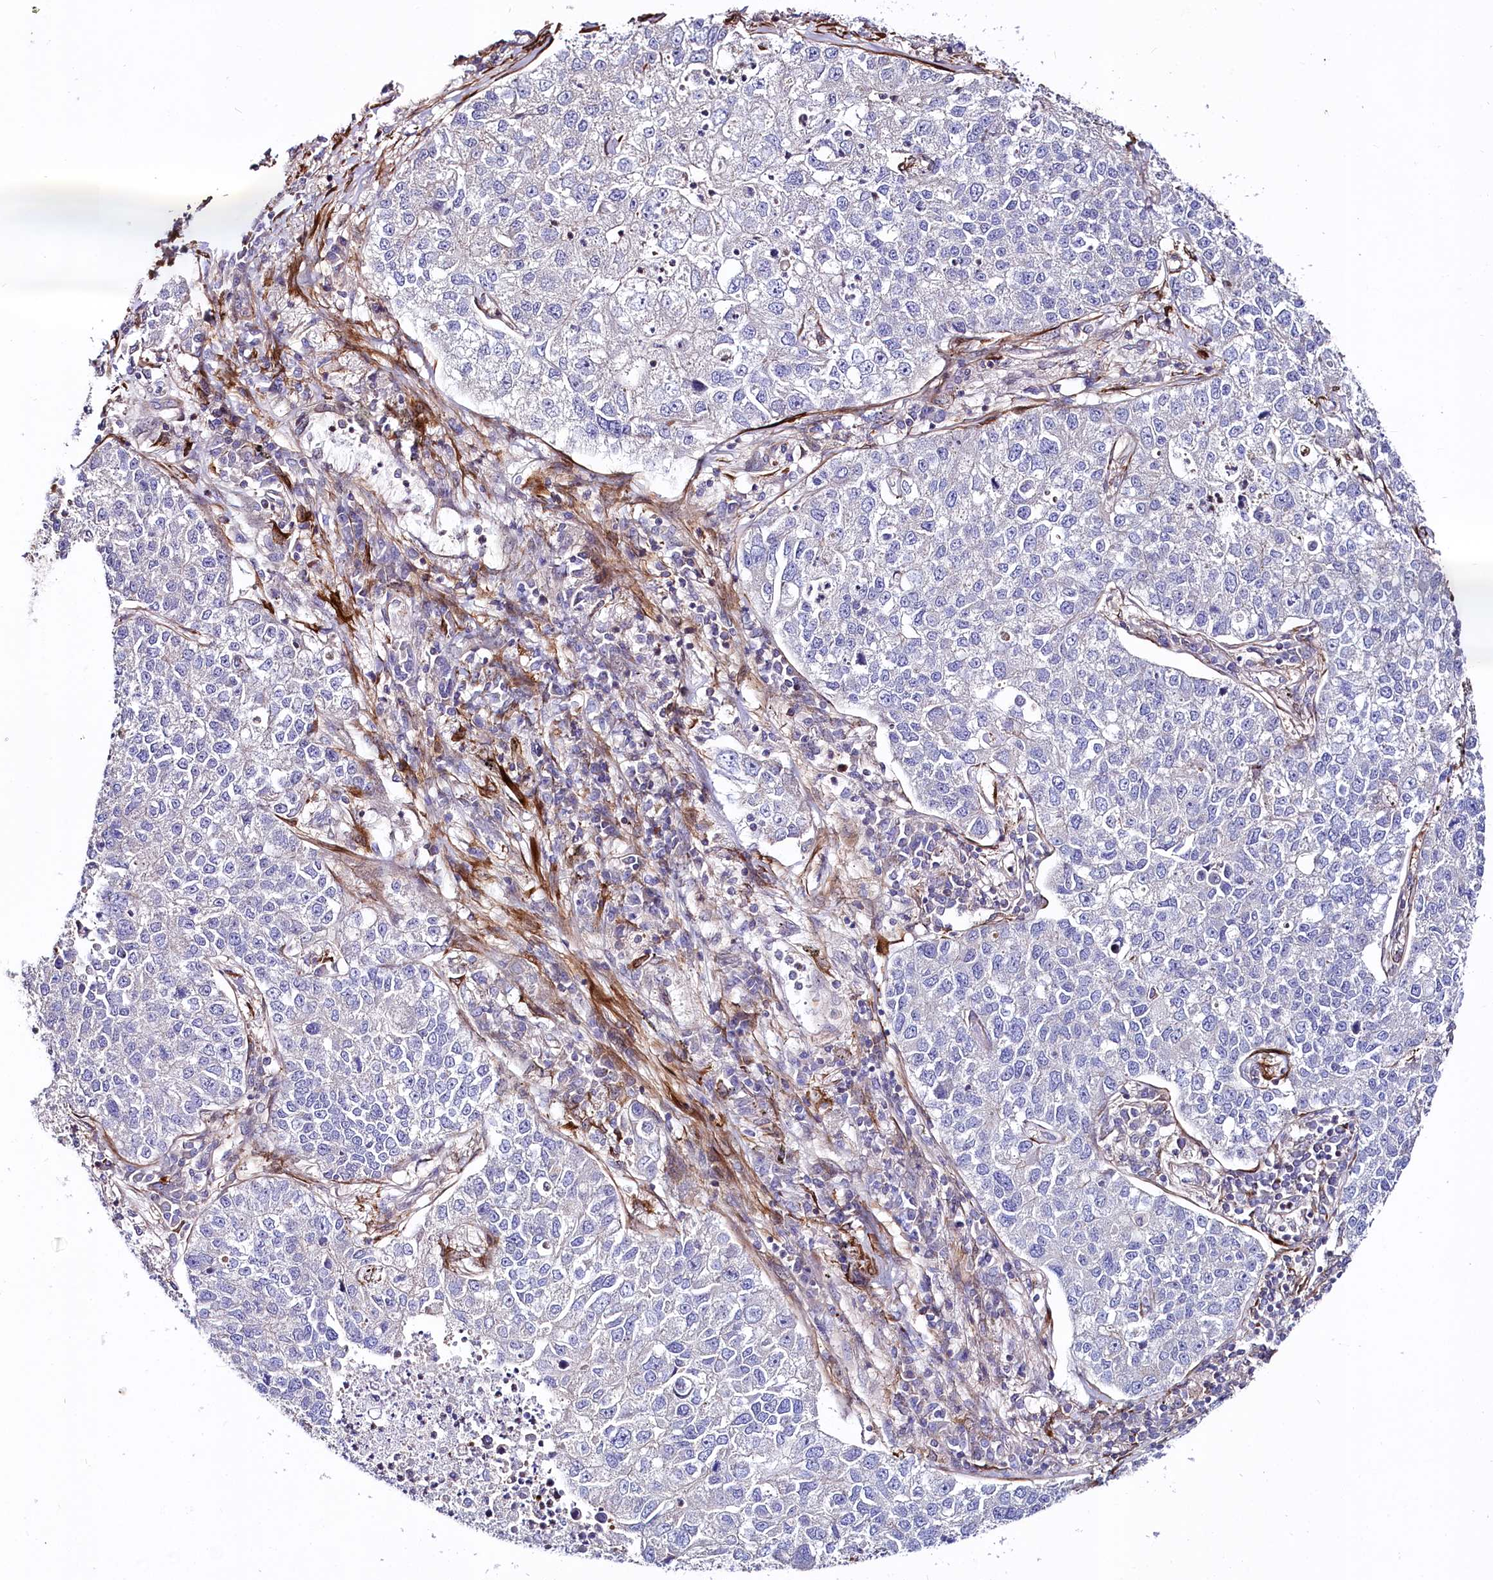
{"staining": {"intensity": "negative", "quantity": "none", "location": "none"}, "tissue": "lung cancer", "cell_type": "Tumor cells", "image_type": "cancer", "snomed": [{"axis": "morphology", "description": "Adenocarcinoma, NOS"}, {"axis": "topography", "description": "Lung"}], "caption": "High power microscopy histopathology image of an IHC image of lung adenocarcinoma, revealing no significant positivity in tumor cells.", "gene": "FCHSD2", "patient": {"sex": "male", "age": 49}}